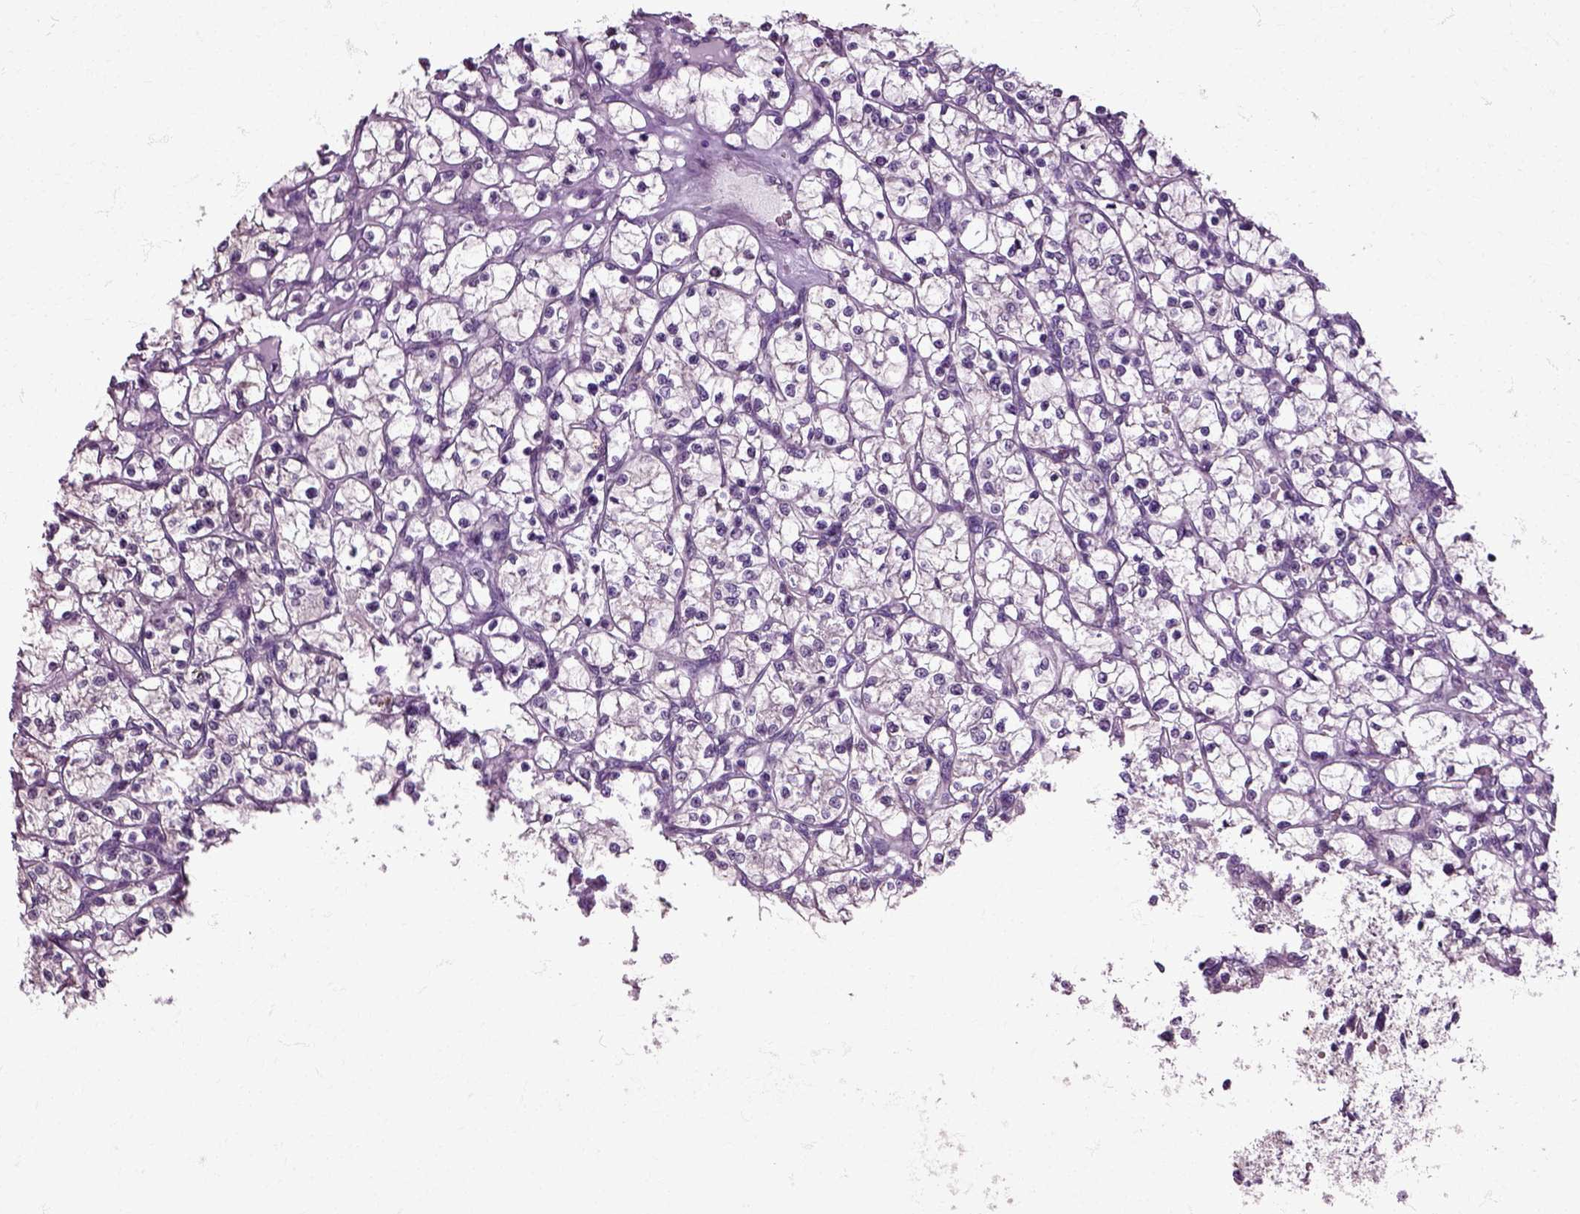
{"staining": {"intensity": "negative", "quantity": "none", "location": "none"}, "tissue": "renal cancer", "cell_type": "Tumor cells", "image_type": "cancer", "snomed": [{"axis": "morphology", "description": "Adenocarcinoma, NOS"}, {"axis": "topography", "description": "Kidney"}], "caption": "The IHC photomicrograph has no significant positivity in tumor cells of renal cancer tissue.", "gene": "HSPA2", "patient": {"sex": "female", "age": 64}}